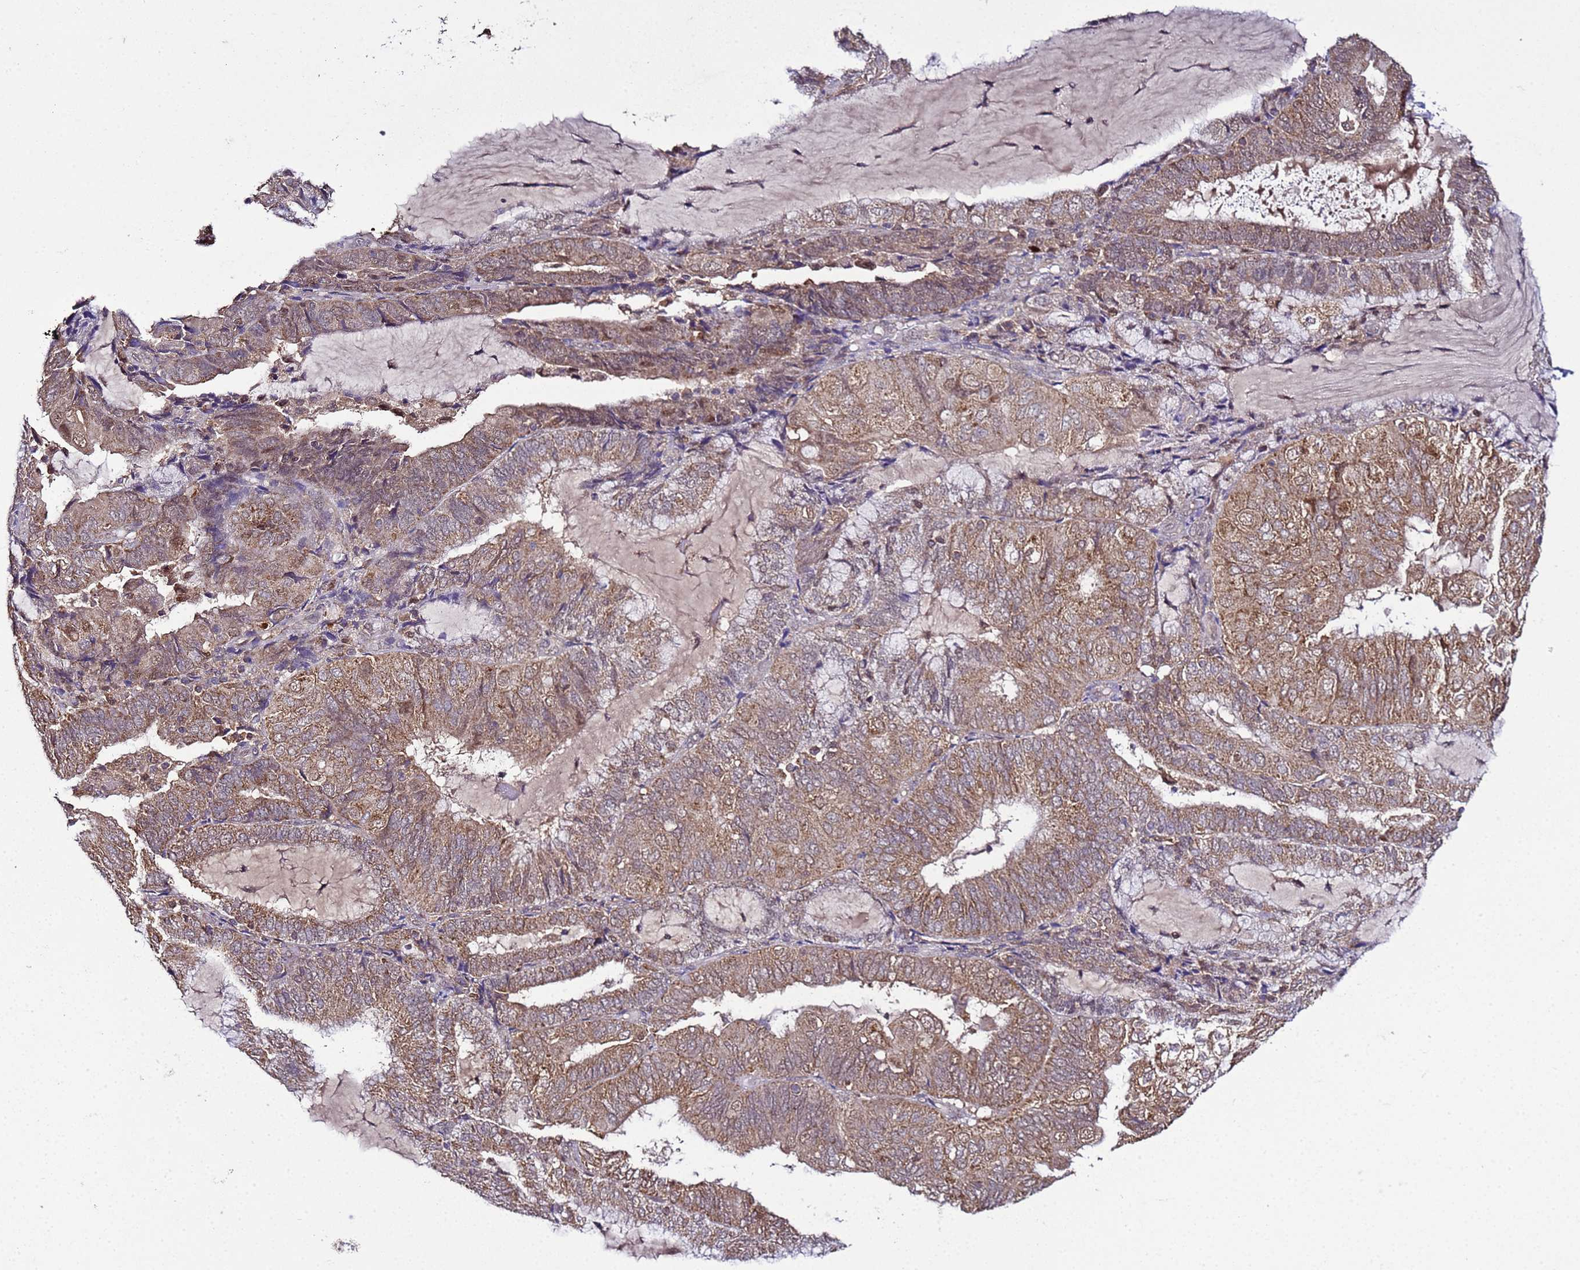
{"staining": {"intensity": "moderate", "quantity": ">75%", "location": "cytoplasmic/membranous"}, "tissue": "endometrial cancer", "cell_type": "Tumor cells", "image_type": "cancer", "snomed": [{"axis": "morphology", "description": "Adenocarcinoma, NOS"}, {"axis": "topography", "description": "Endometrium"}], "caption": "Immunohistochemical staining of human endometrial cancer shows medium levels of moderate cytoplasmic/membranous protein expression in about >75% of tumor cells.", "gene": "HSPBAP1", "patient": {"sex": "female", "age": 81}}